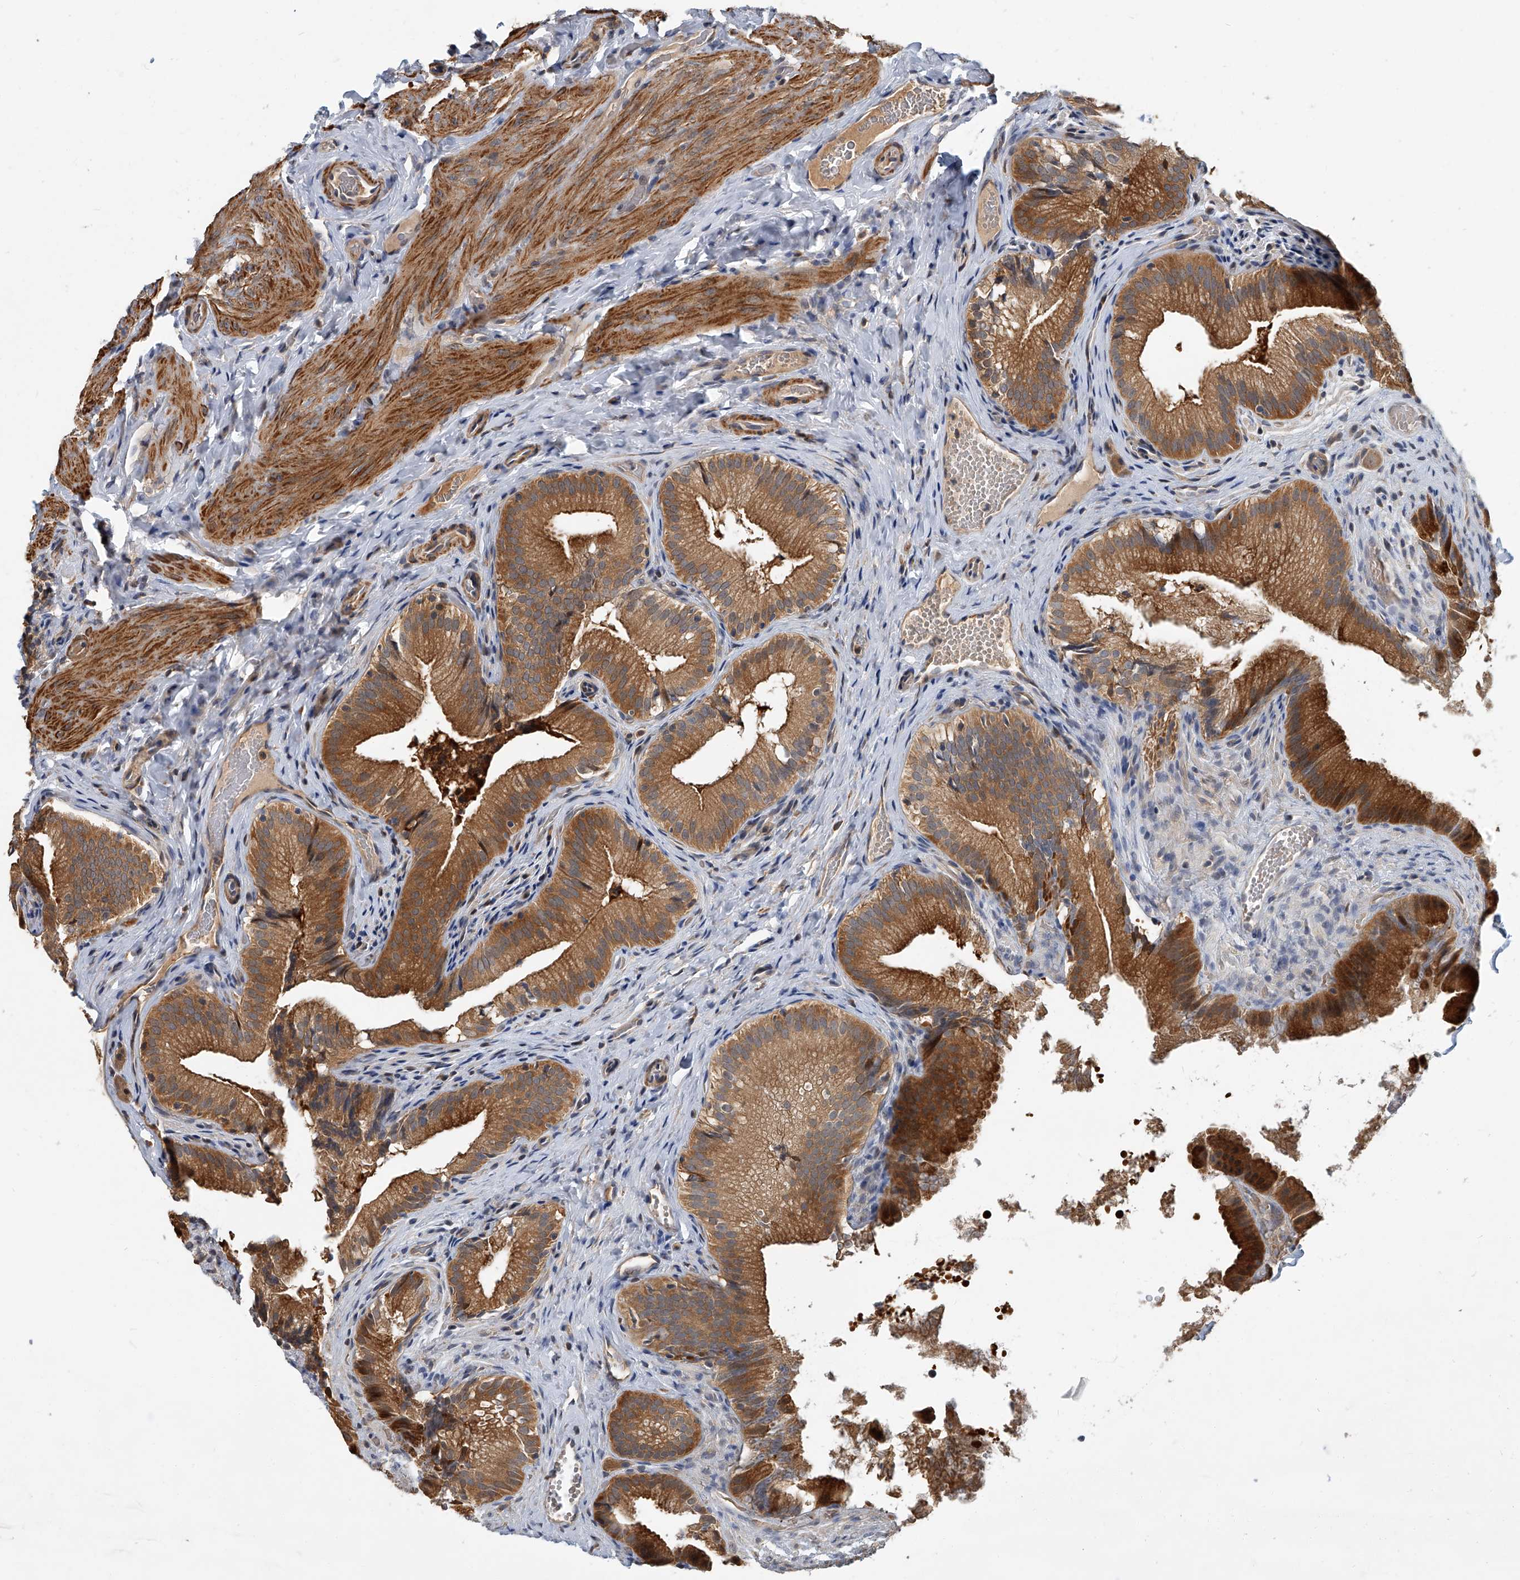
{"staining": {"intensity": "moderate", "quantity": ">75%", "location": "cytoplasmic/membranous"}, "tissue": "gallbladder", "cell_type": "Glandular cells", "image_type": "normal", "snomed": [{"axis": "morphology", "description": "Normal tissue, NOS"}, {"axis": "topography", "description": "Gallbladder"}], "caption": "Immunohistochemistry photomicrograph of benign gallbladder: gallbladder stained using immunohistochemistry (IHC) exhibits medium levels of moderate protein expression localized specifically in the cytoplasmic/membranous of glandular cells, appearing as a cytoplasmic/membranous brown color.", "gene": "CD200", "patient": {"sex": "female", "age": 30}}